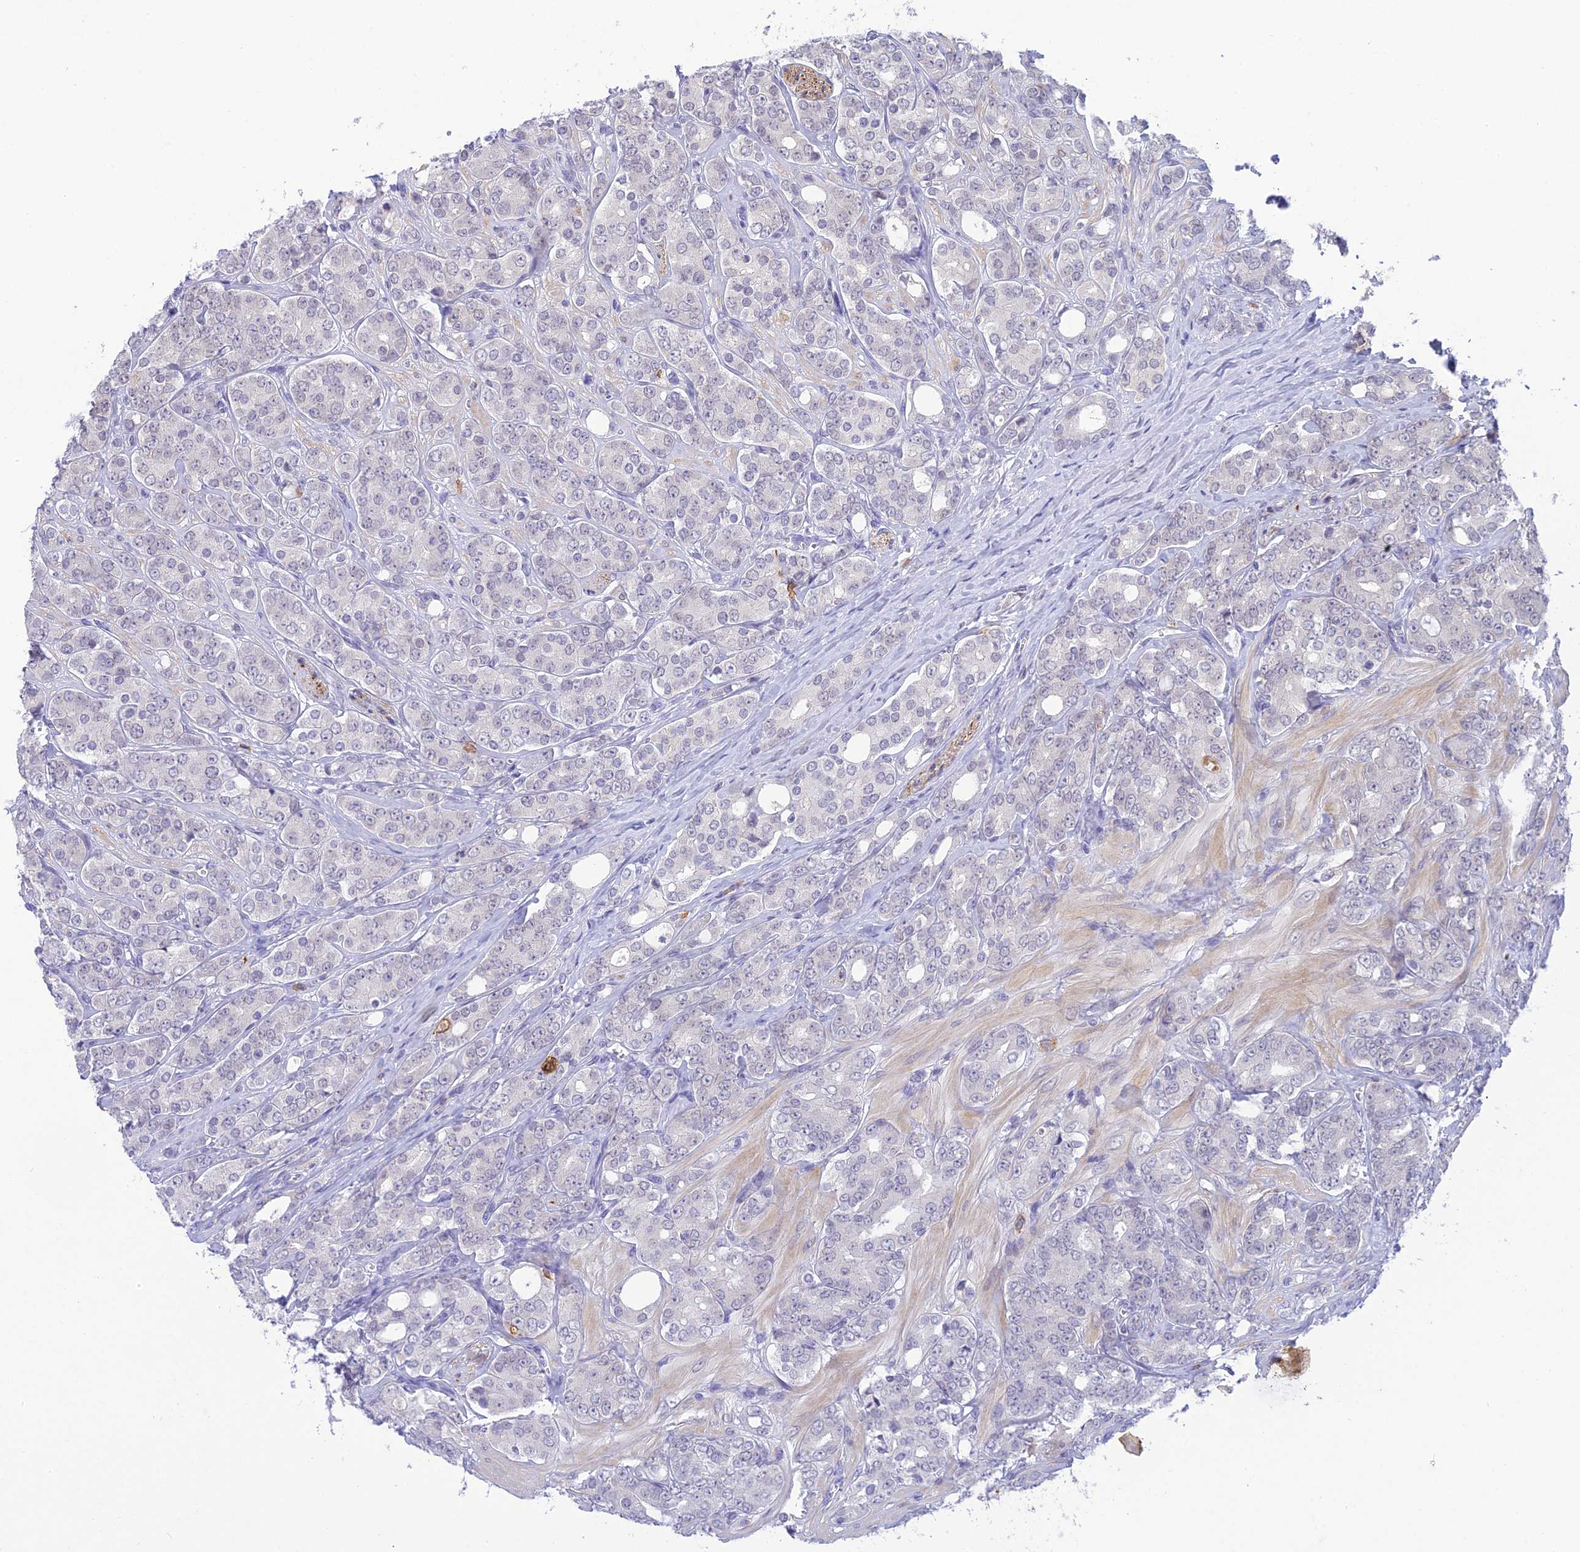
{"staining": {"intensity": "negative", "quantity": "none", "location": "none"}, "tissue": "prostate cancer", "cell_type": "Tumor cells", "image_type": "cancer", "snomed": [{"axis": "morphology", "description": "Adenocarcinoma, High grade"}, {"axis": "topography", "description": "Prostate"}], "caption": "Immunohistochemistry (IHC) image of prostate cancer (high-grade adenocarcinoma) stained for a protein (brown), which exhibits no positivity in tumor cells. (DAB IHC with hematoxylin counter stain).", "gene": "BMT2", "patient": {"sex": "male", "age": 62}}